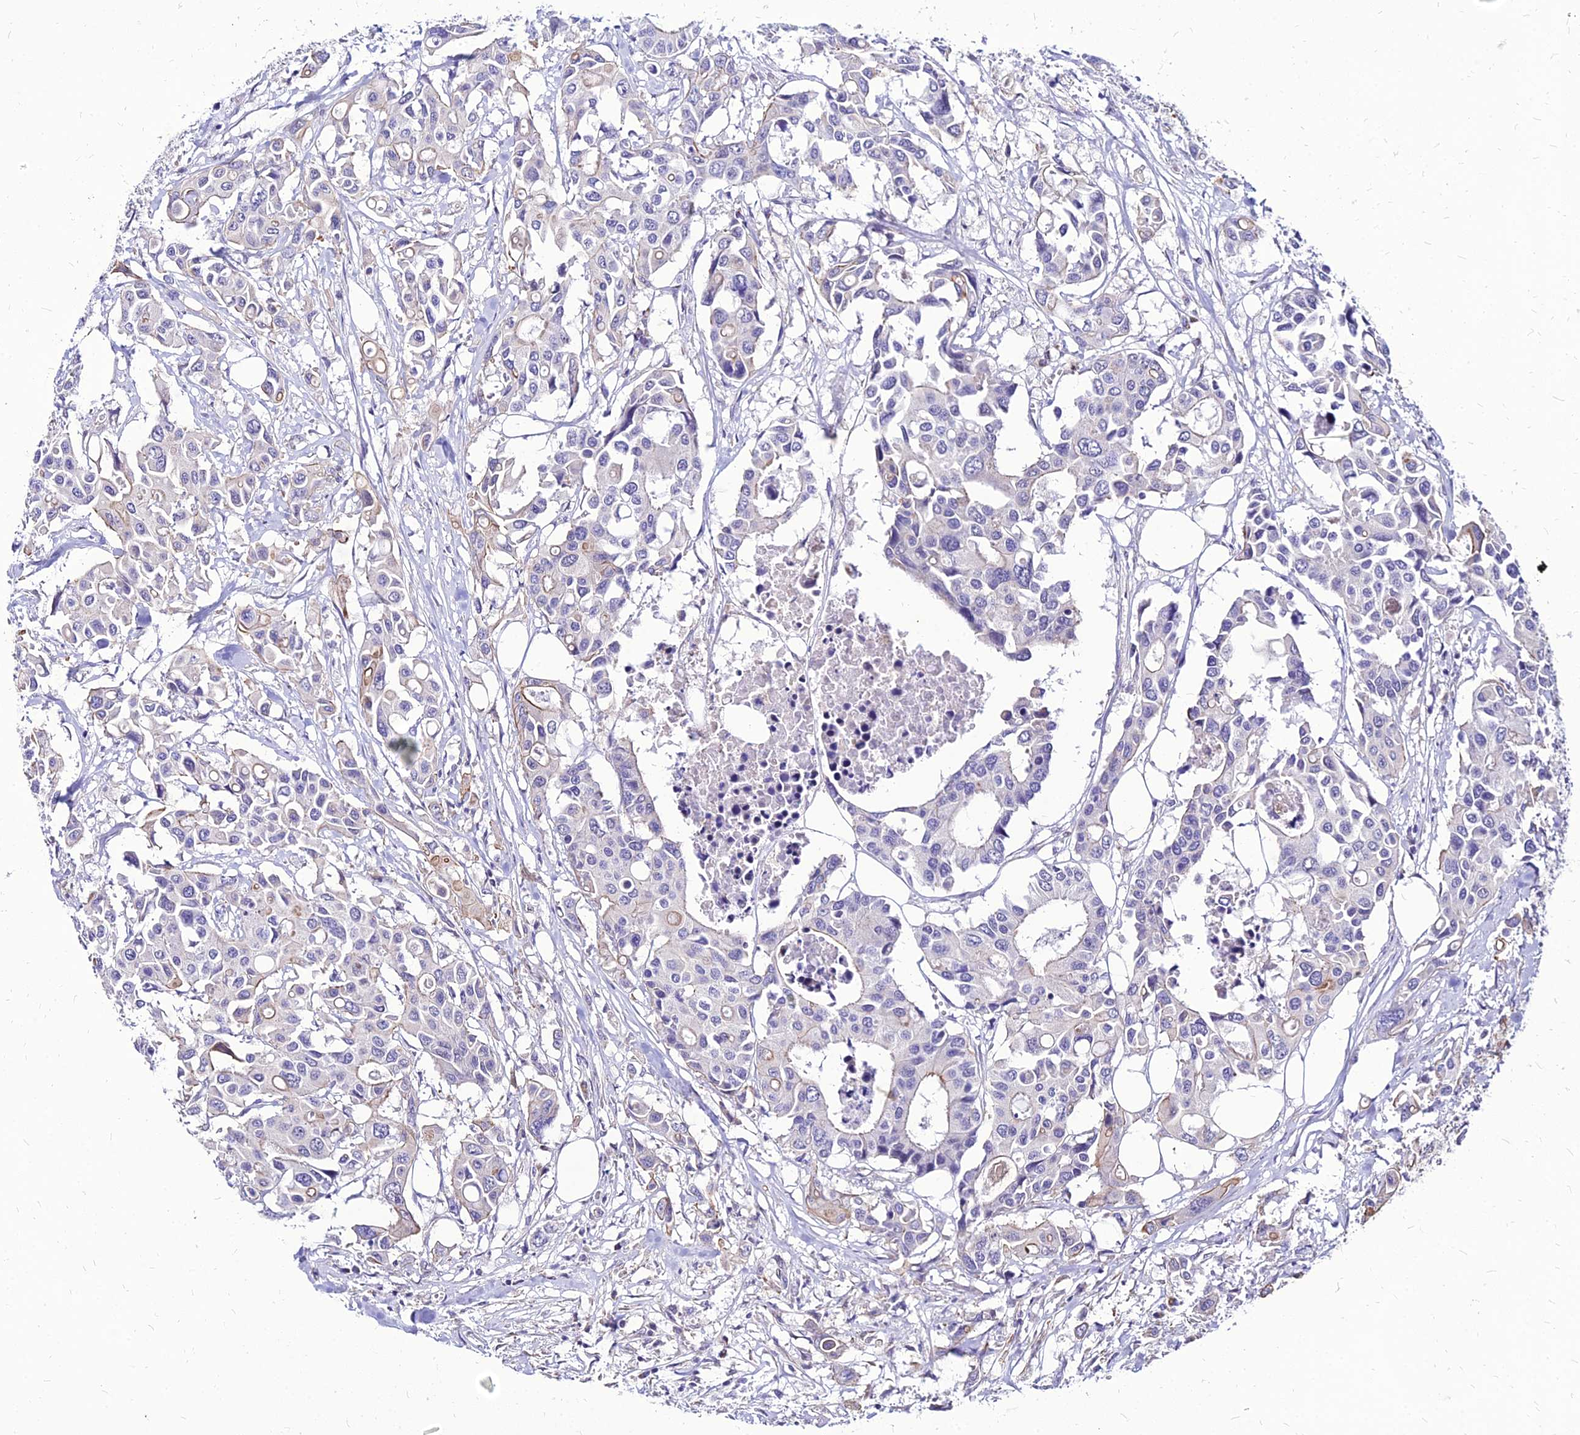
{"staining": {"intensity": "weak", "quantity": "<25%", "location": "cytoplasmic/membranous"}, "tissue": "colorectal cancer", "cell_type": "Tumor cells", "image_type": "cancer", "snomed": [{"axis": "morphology", "description": "Adenocarcinoma, NOS"}, {"axis": "topography", "description": "Colon"}], "caption": "Protein analysis of colorectal cancer (adenocarcinoma) shows no significant expression in tumor cells. (DAB IHC, high magnification).", "gene": "YEATS2", "patient": {"sex": "male", "age": 77}}